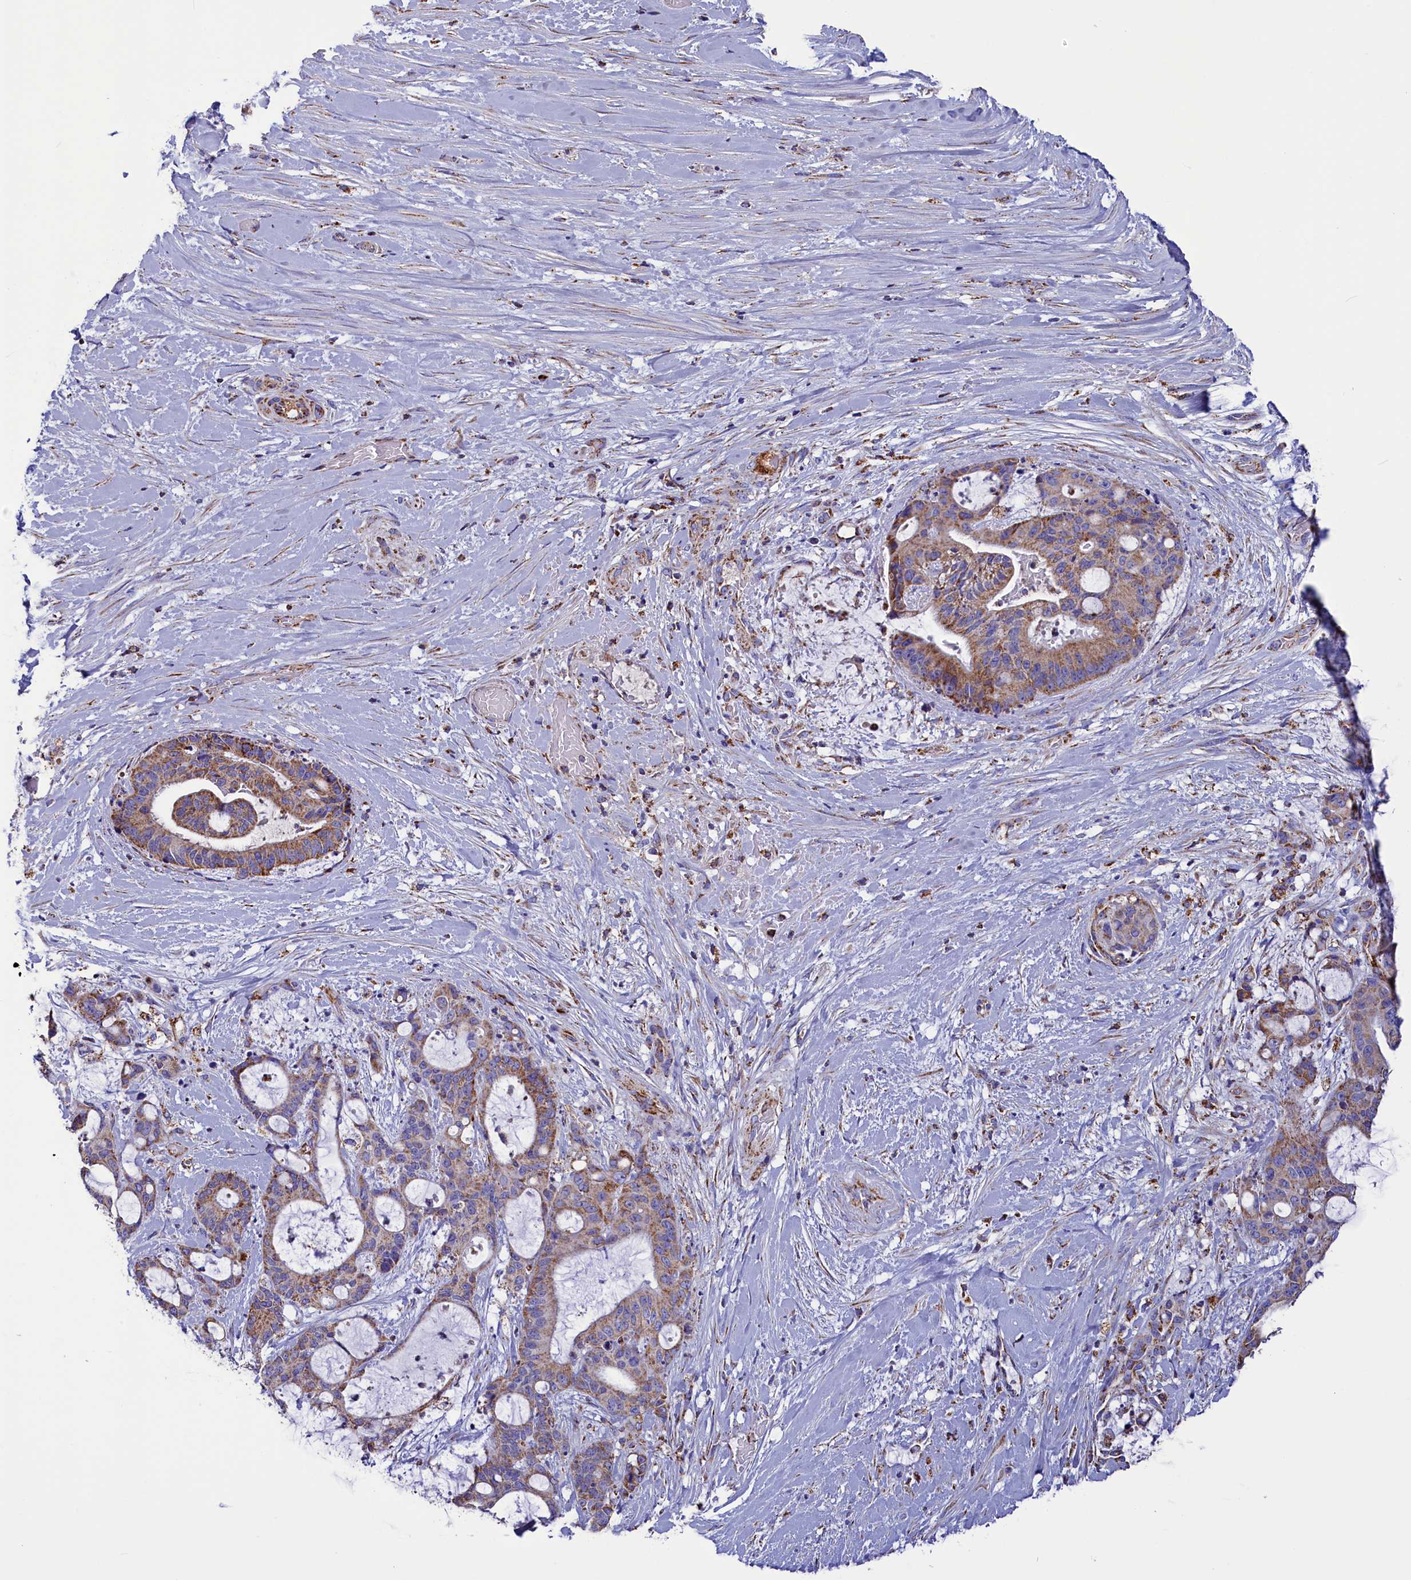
{"staining": {"intensity": "moderate", "quantity": "25%-75%", "location": "cytoplasmic/membranous"}, "tissue": "liver cancer", "cell_type": "Tumor cells", "image_type": "cancer", "snomed": [{"axis": "morphology", "description": "Normal tissue, NOS"}, {"axis": "morphology", "description": "Cholangiocarcinoma"}, {"axis": "topography", "description": "Liver"}, {"axis": "topography", "description": "Peripheral nerve tissue"}], "caption": "Immunohistochemistry (IHC) photomicrograph of human liver cancer stained for a protein (brown), which shows medium levels of moderate cytoplasmic/membranous staining in about 25%-75% of tumor cells.", "gene": "SLC39A3", "patient": {"sex": "female", "age": 73}}